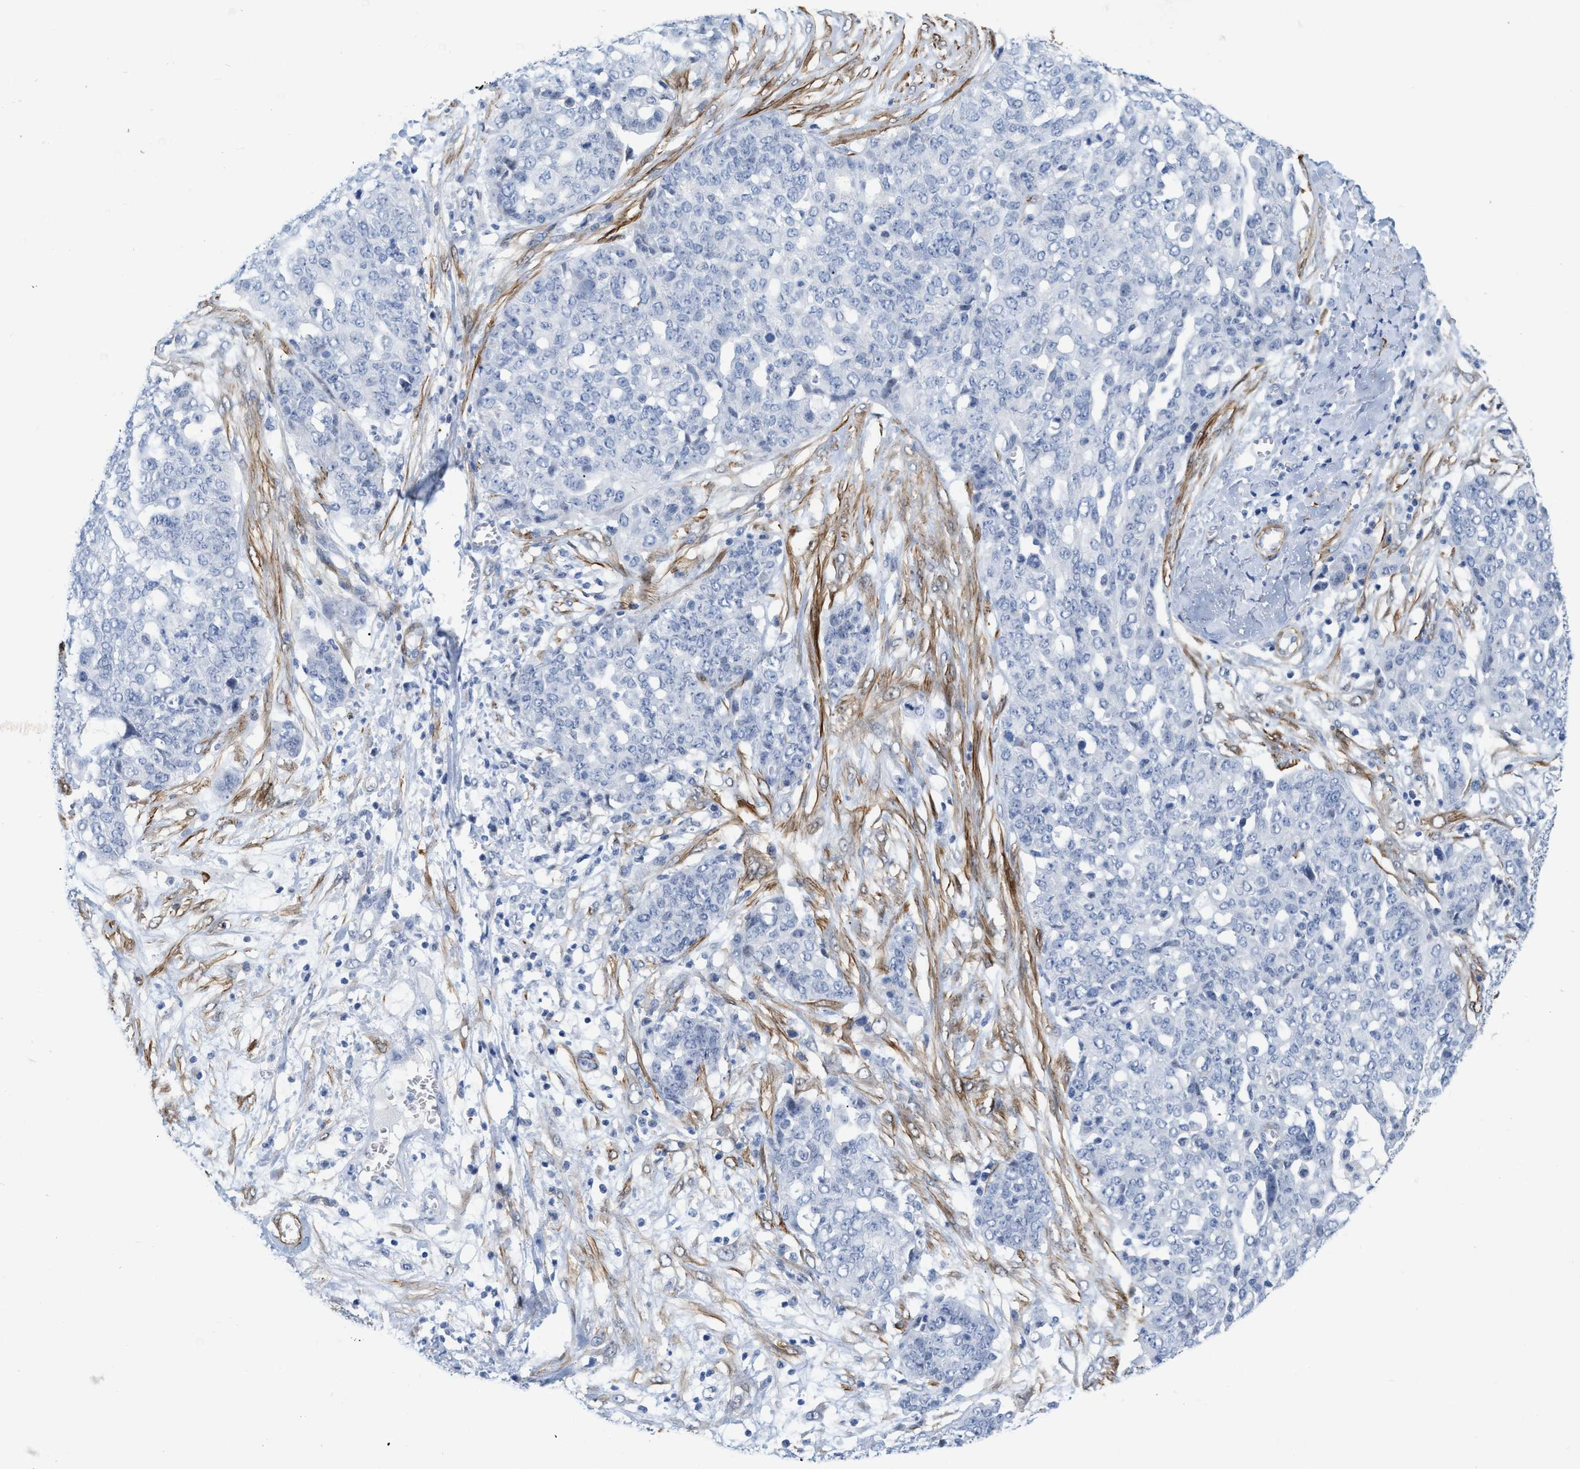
{"staining": {"intensity": "negative", "quantity": "none", "location": "none"}, "tissue": "ovarian cancer", "cell_type": "Tumor cells", "image_type": "cancer", "snomed": [{"axis": "morphology", "description": "Cystadenocarcinoma, serous, NOS"}, {"axis": "topography", "description": "Soft tissue"}, {"axis": "topography", "description": "Ovary"}], "caption": "Micrograph shows no protein positivity in tumor cells of ovarian cancer tissue.", "gene": "TAGLN", "patient": {"sex": "female", "age": 57}}